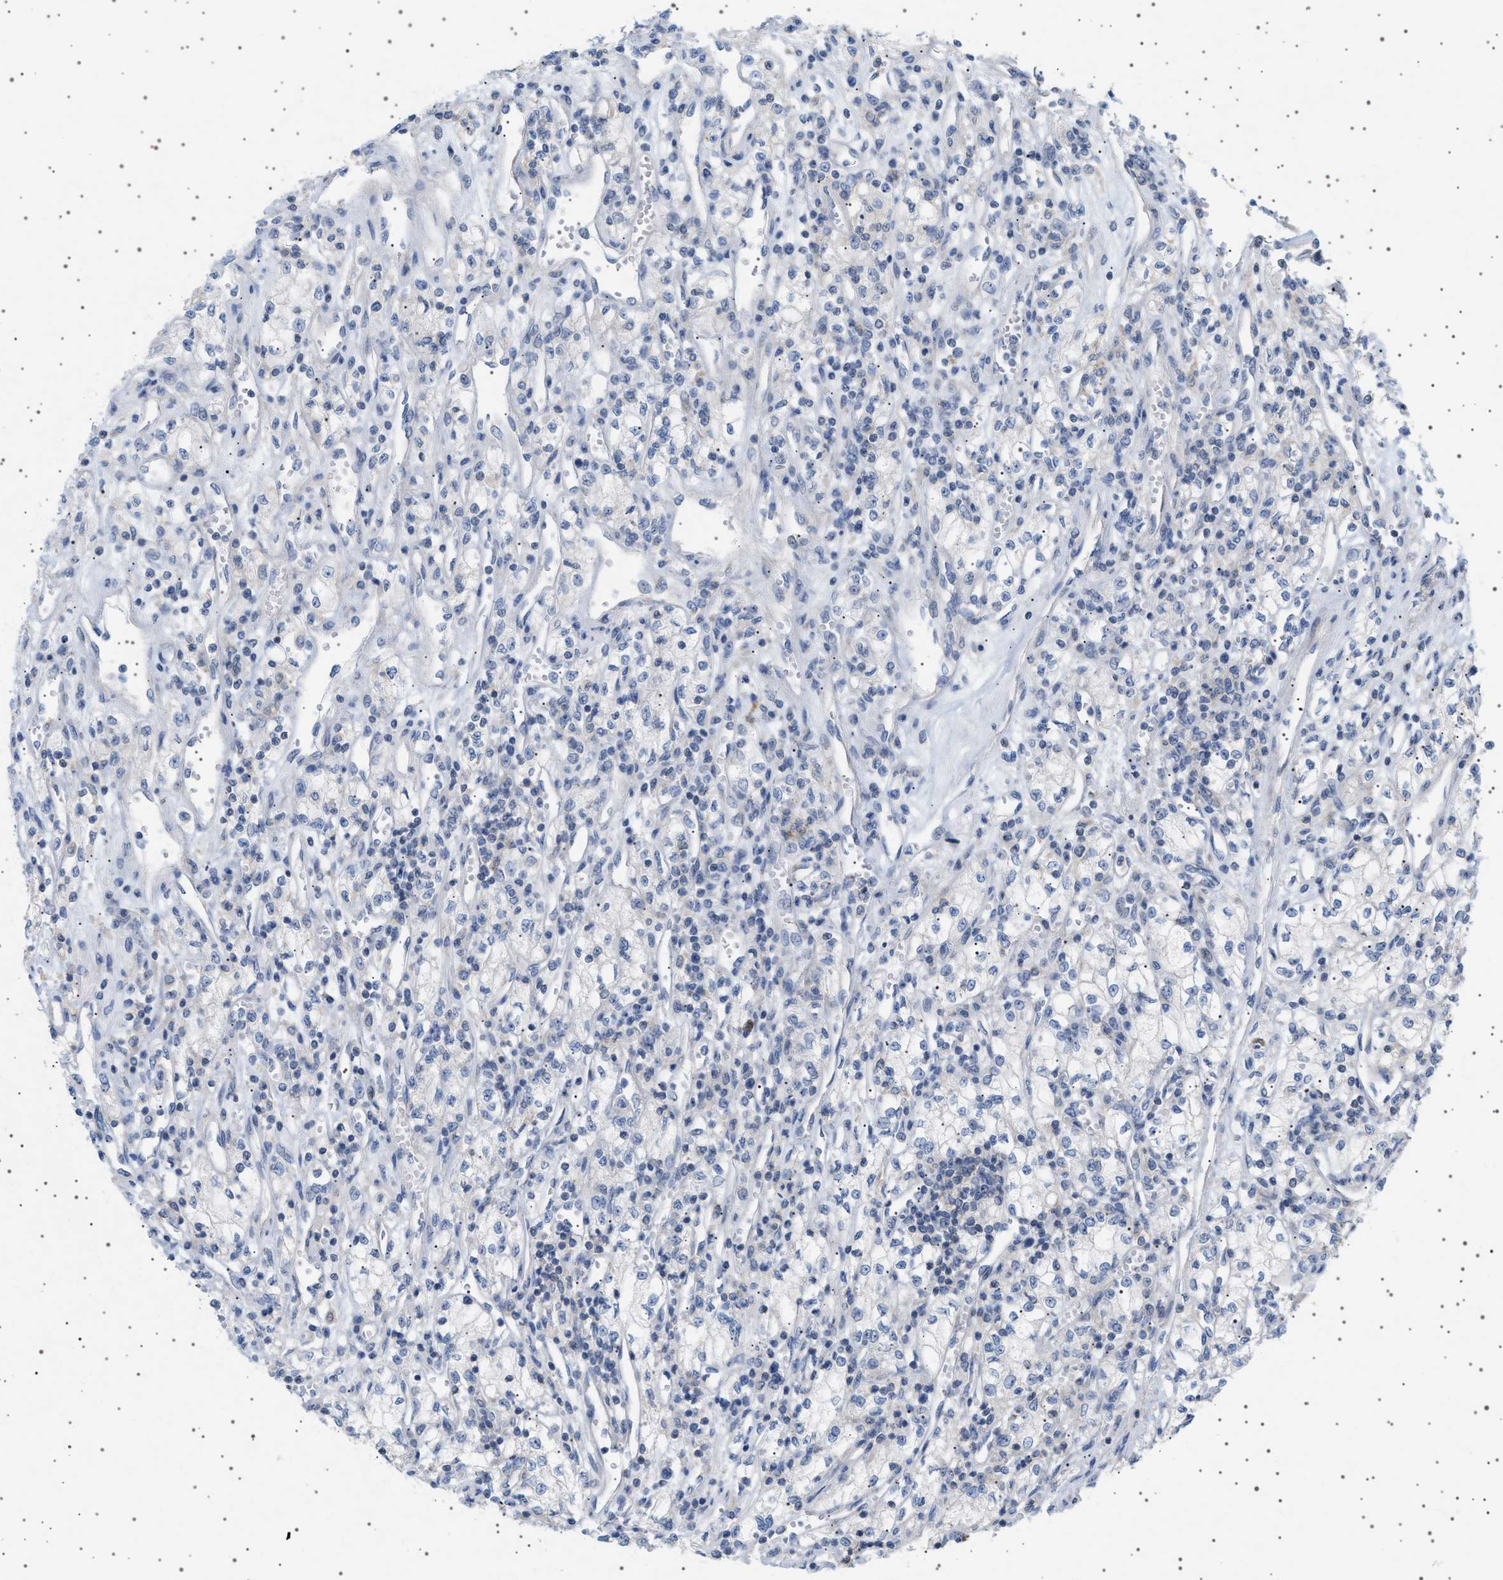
{"staining": {"intensity": "negative", "quantity": "none", "location": "none"}, "tissue": "renal cancer", "cell_type": "Tumor cells", "image_type": "cancer", "snomed": [{"axis": "morphology", "description": "Adenocarcinoma, NOS"}, {"axis": "topography", "description": "Kidney"}], "caption": "Immunohistochemistry (IHC) histopathology image of renal cancer stained for a protein (brown), which displays no expression in tumor cells.", "gene": "ADCY10", "patient": {"sex": "male", "age": 59}}